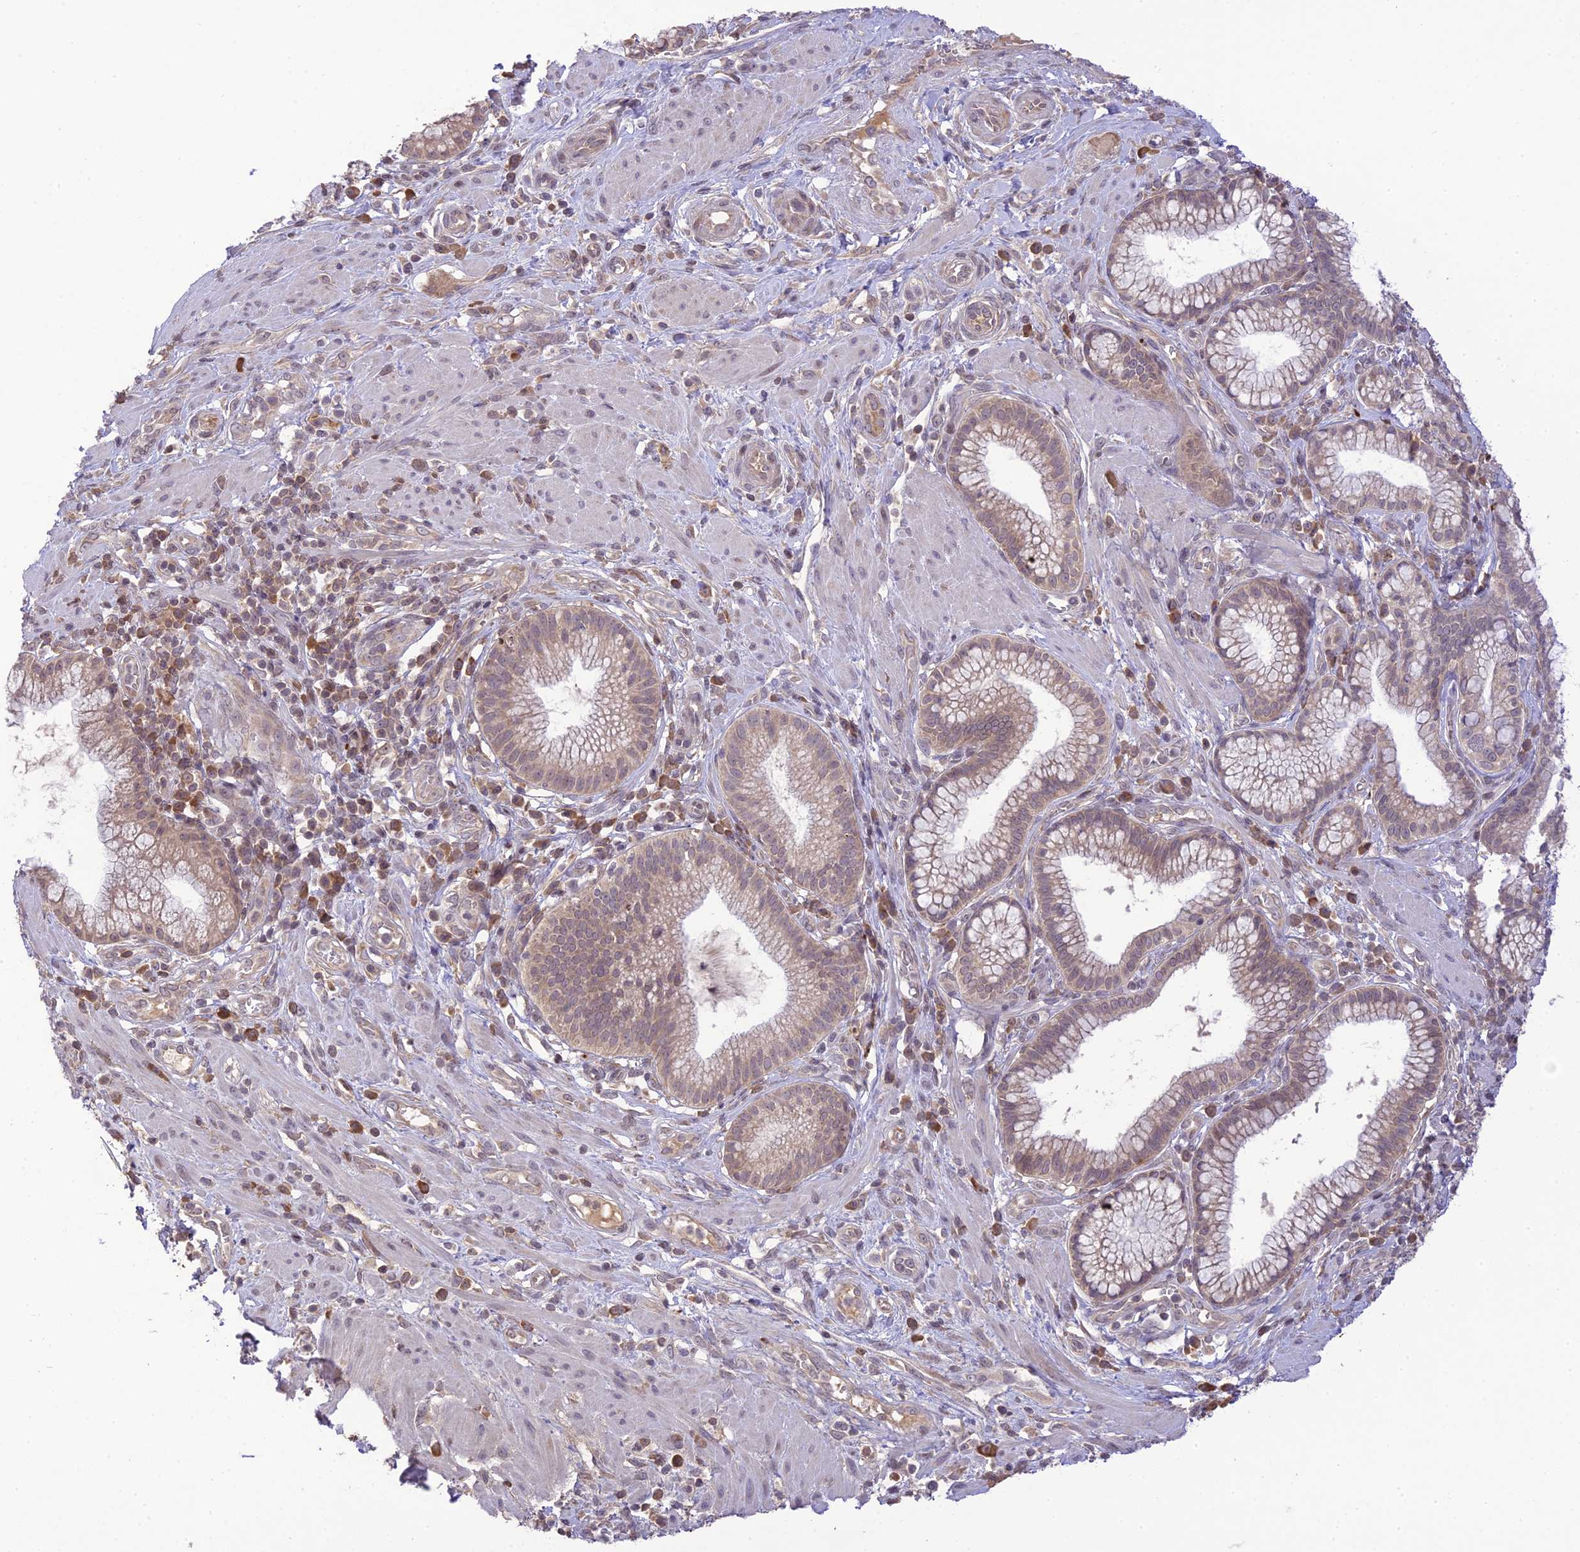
{"staining": {"intensity": "weak", "quantity": ">75%", "location": "cytoplasmic/membranous"}, "tissue": "pancreatic cancer", "cell_type": "Tumor cells", "image_type": "cancer", "snomed": [{"axis": "morphology", "description": "Adenocarcinoma, NOS"}, {"axis": "topography", "description": "Pancreas"}], "caption": "A low amount of weak cytoplasmic/membranous staining is identified in about >75% of tumor cells in pancreatic adenocarcinoma tissue. The staining was performed using DAB (3,3'-diaminobenzidine), with brown indicating positive protein expression. Nuclei are stained blue with hematoxylin.", "gene": "TEKT1", "patient": {"sex": "male", "age": 72}}